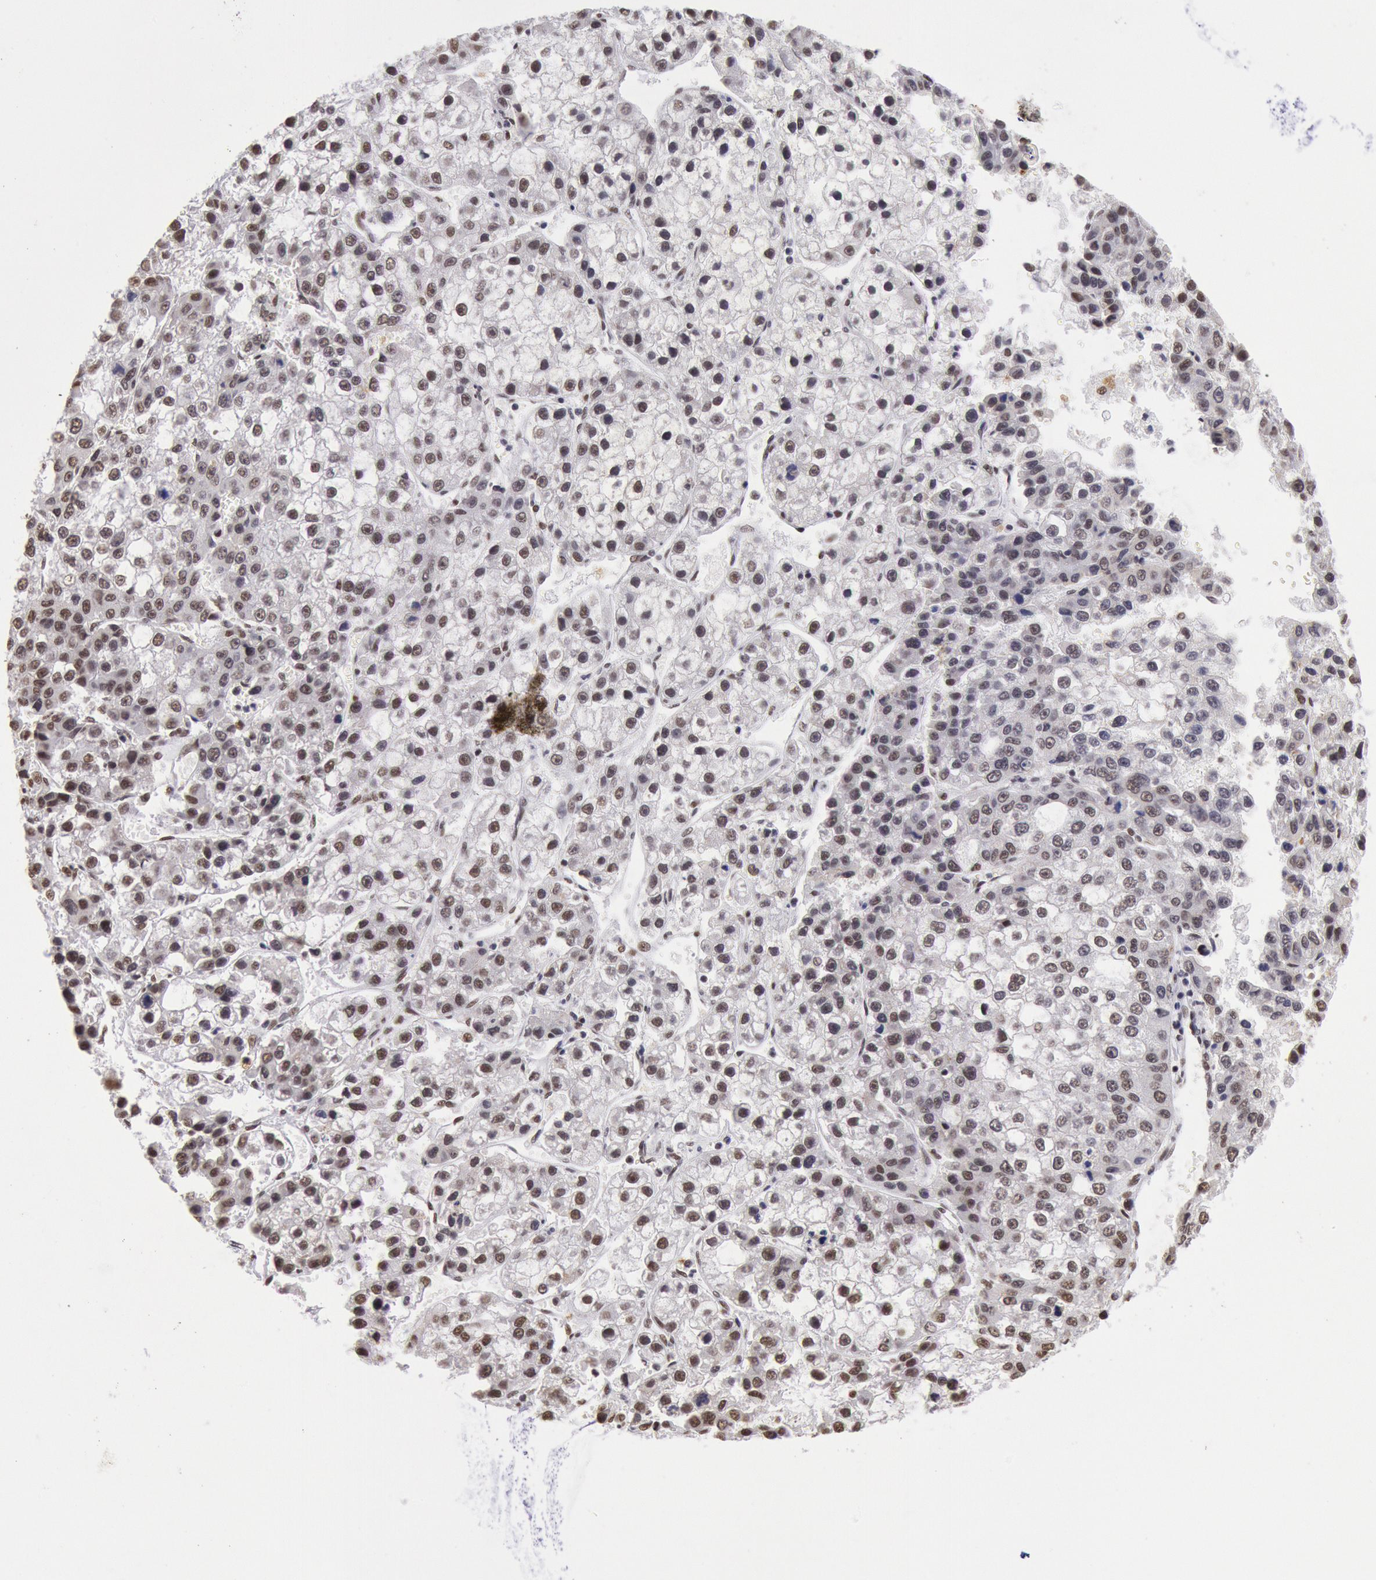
{"staining": {"intensity": "moderate", "quantity": ">75%", "location": "nuclear"}, "tissue": "liver cancer", "cell_type": "Tumor cells", "image_type": "cancer", "snomed": [{"axis": "morphology", "description": "Carcinoma, Hepatocellular, NOS"}, {"axis": "topography", "description": "Liver"}], "caption": "This is an image of immunohistochemistry (IHC) staining of liver cancer (hepatocellular carcinoma), which shows moderate staining in the nuclear of tumor cells.", "gene": "SNRPD3", "patient": {"sex": "female", "age": 66}}